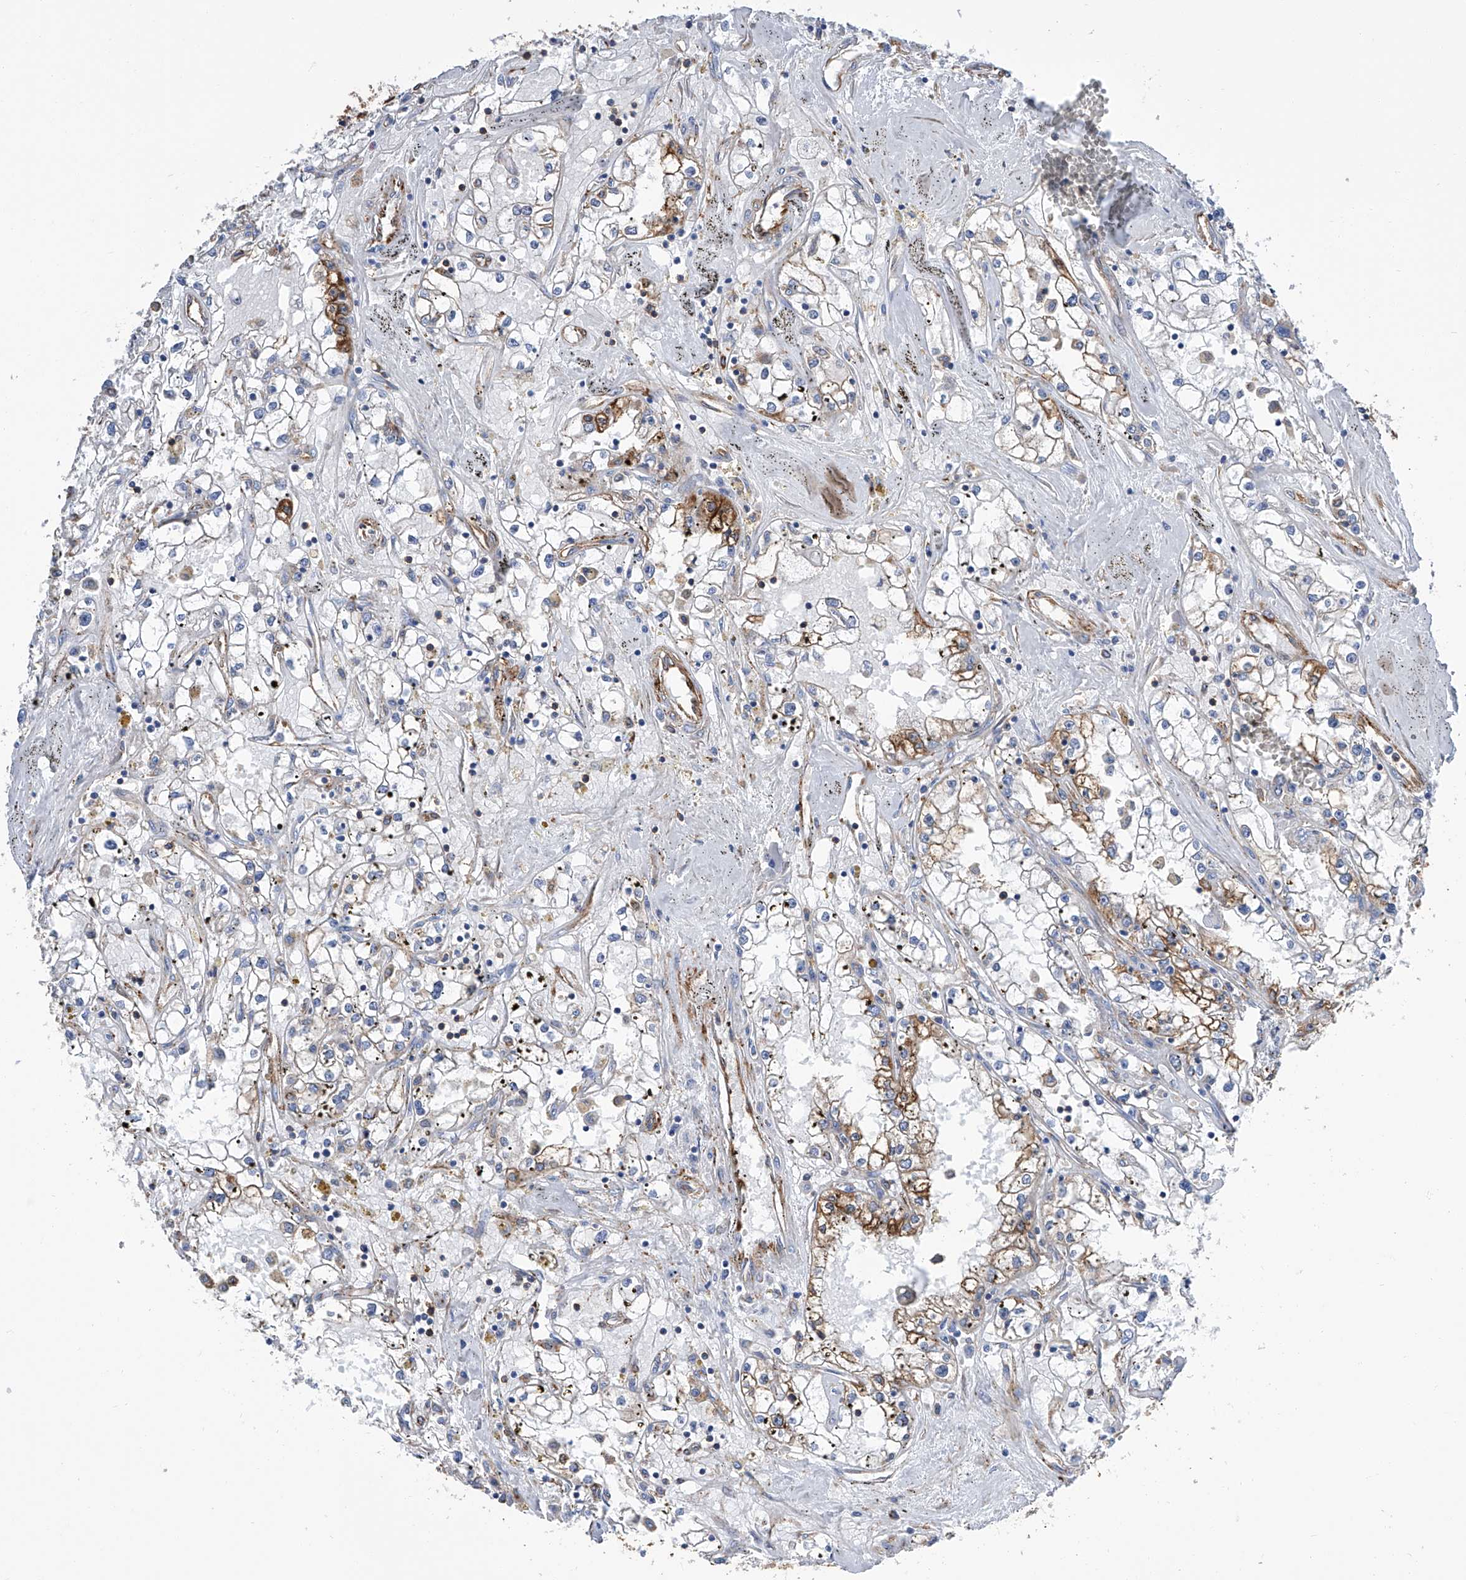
{"staining": {"intensity": "moderate", "quantity": "<25%", "location": "cytoplasmic/membranous"}, "tissue": "renal cancer", "cell_type": "Tumor cells", "image_type": "cancer", "snomed": [{"axis": "morphology", "description": "Adenocarcinoma, NOS"}, {"axis": "topography", "description": "Kidney"}], "caption": "Human renal adenocarcinoma stained with a brown dye exhibits moderate cytoplasmic/membranous positive positivity in approximately <25% of tumor cells.", "gene": "GPT", "patient": {"sex": "male", "age": 56}}